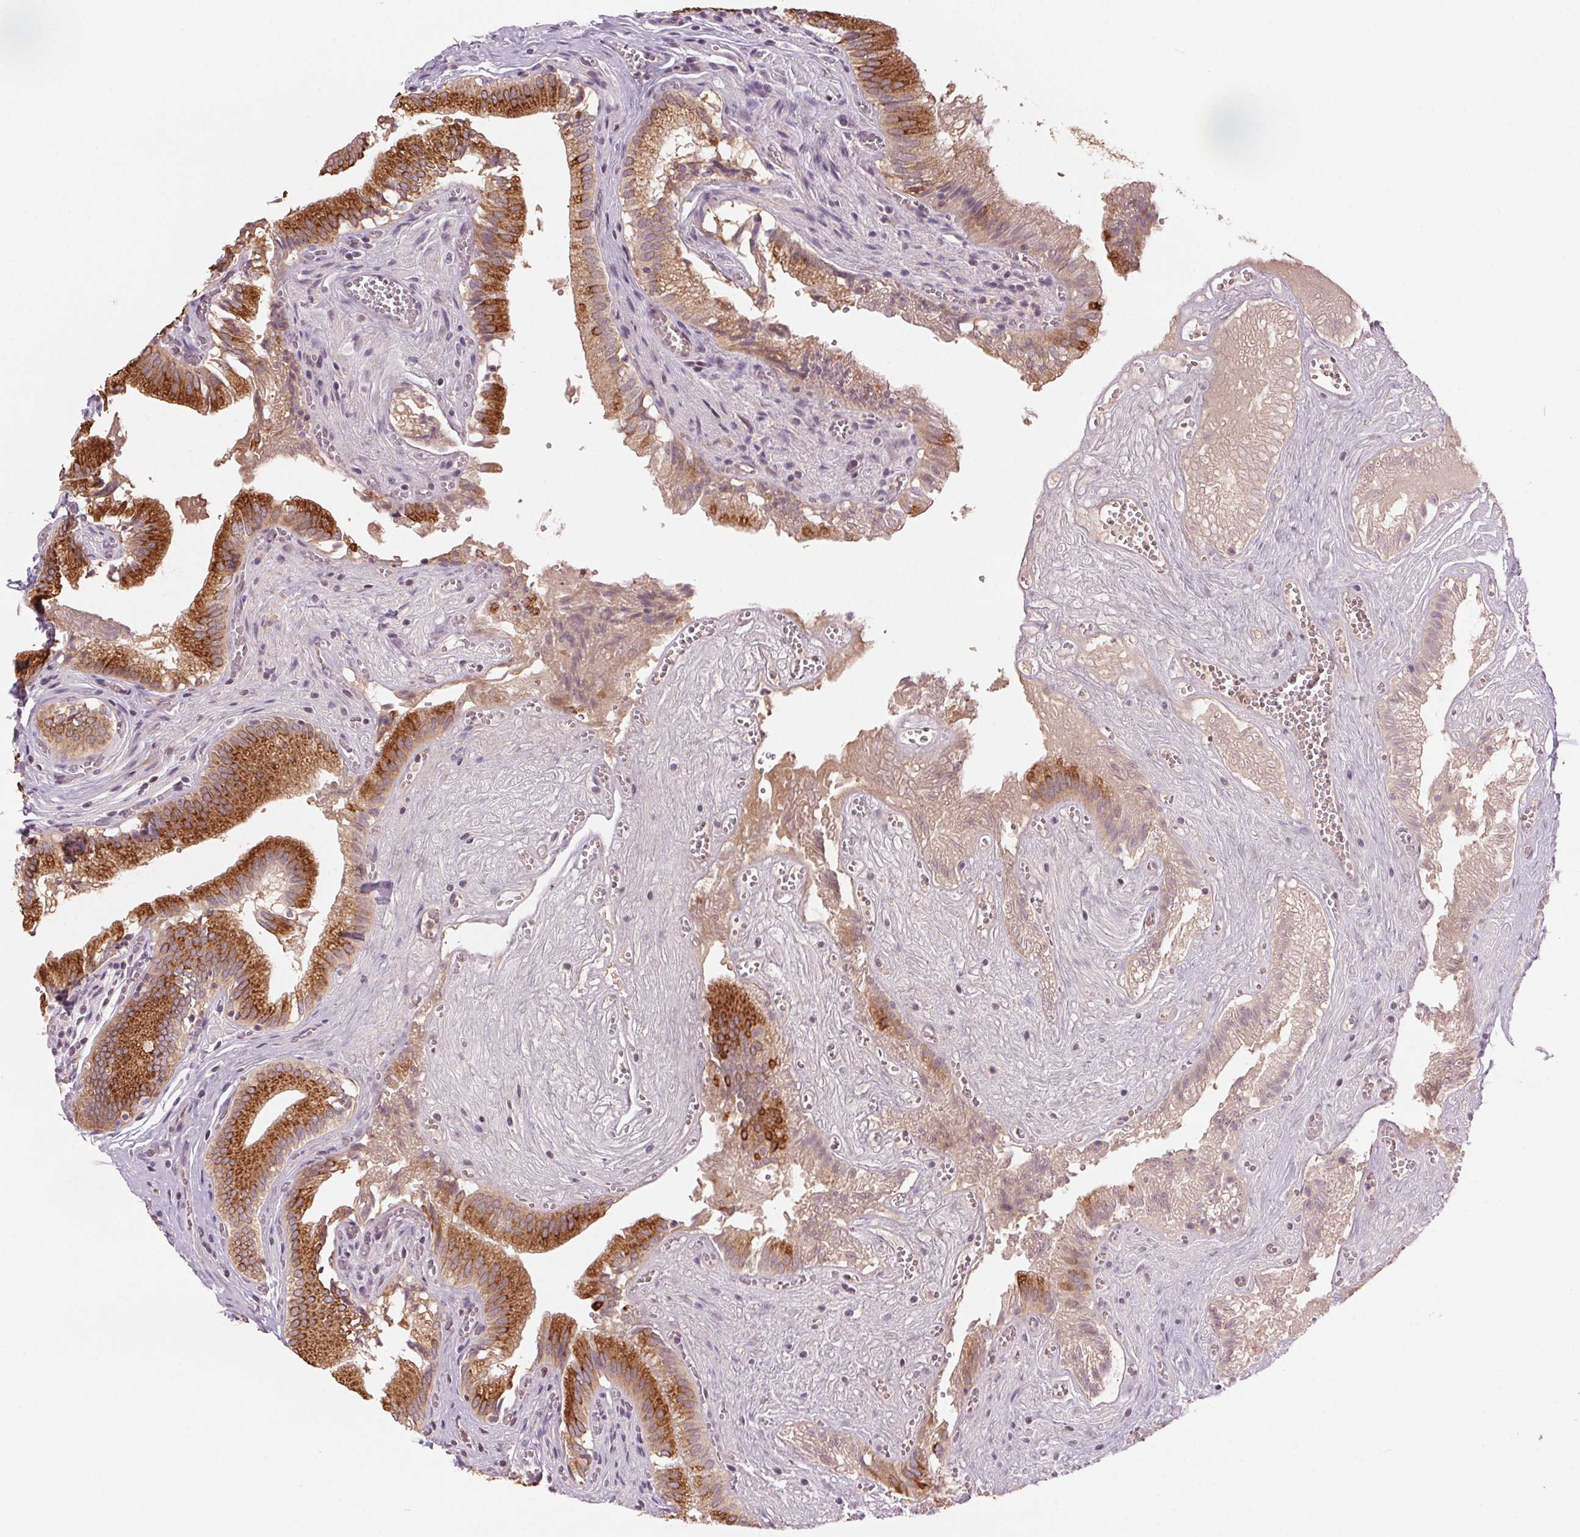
{"staining": {"intensity": "strong", "quantity": ">75%", "location": "cytoplasmic/membranous"}, "tissue": "gallbladder", "cell_type": "Glandular cells", "image_type": "normal", "snomed": [{"axis": "morphology", "description": "Normal tissue, NOS"}, {"axis": "topography", "description": "Gallbladder"}, {"axis": "topography", "description": "Peripheral nerve tissue"}], "caption": "Immunohistochemistry (IHC) (DAB (3,3'-diaminobenzidine)) staining of benign human gallbladder exhibits strong cytoplasmic/membranous protein staining in about >75% of glandular cells.", "gene": "HHLA2", "patient": {"sex": "male", "age": 17}}